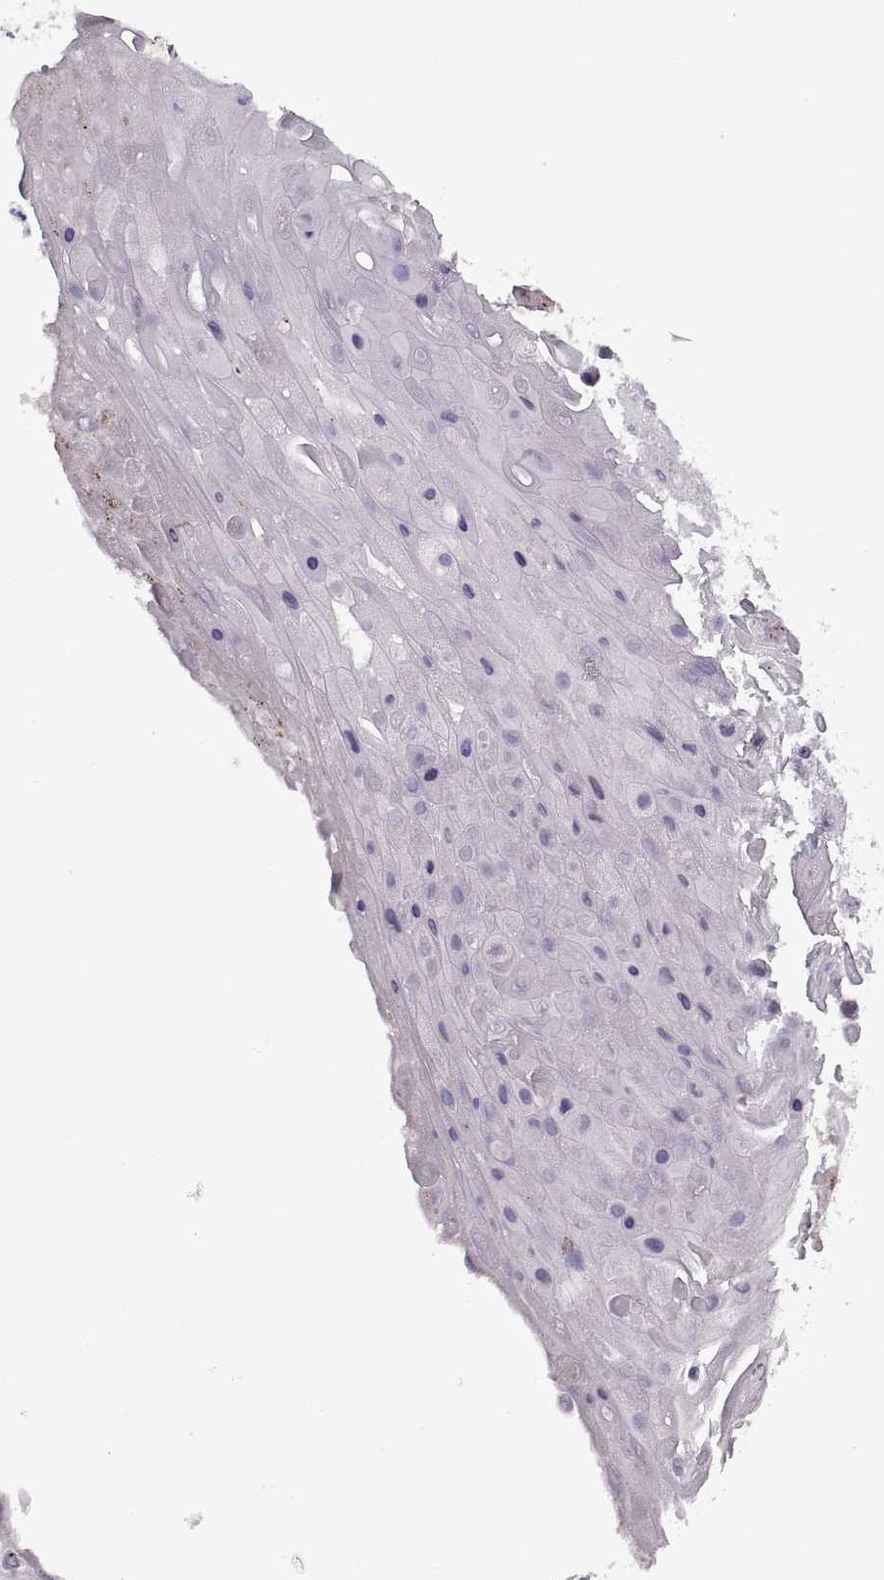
{"staining": {"intensity": "negative", "quantity": "none", "location": "none"}, "tissue": "skin cancer", "cell_type": "Tumor cells", "image_type": "cancer", "snomed": [{"axis": "morphology", "description": "Squamous cell carcinoma, NOS"}, {"axis": "topography", "description": "Skin"}], "caption": "Immunohistochemical staining of human skin cancer shows no significant positivity in tumor cells. (DAB IHC visualized using brightfield microscopy, high magnification).", "gene": "PRSS37", "patient": {"sex": "male", "age": 82}}